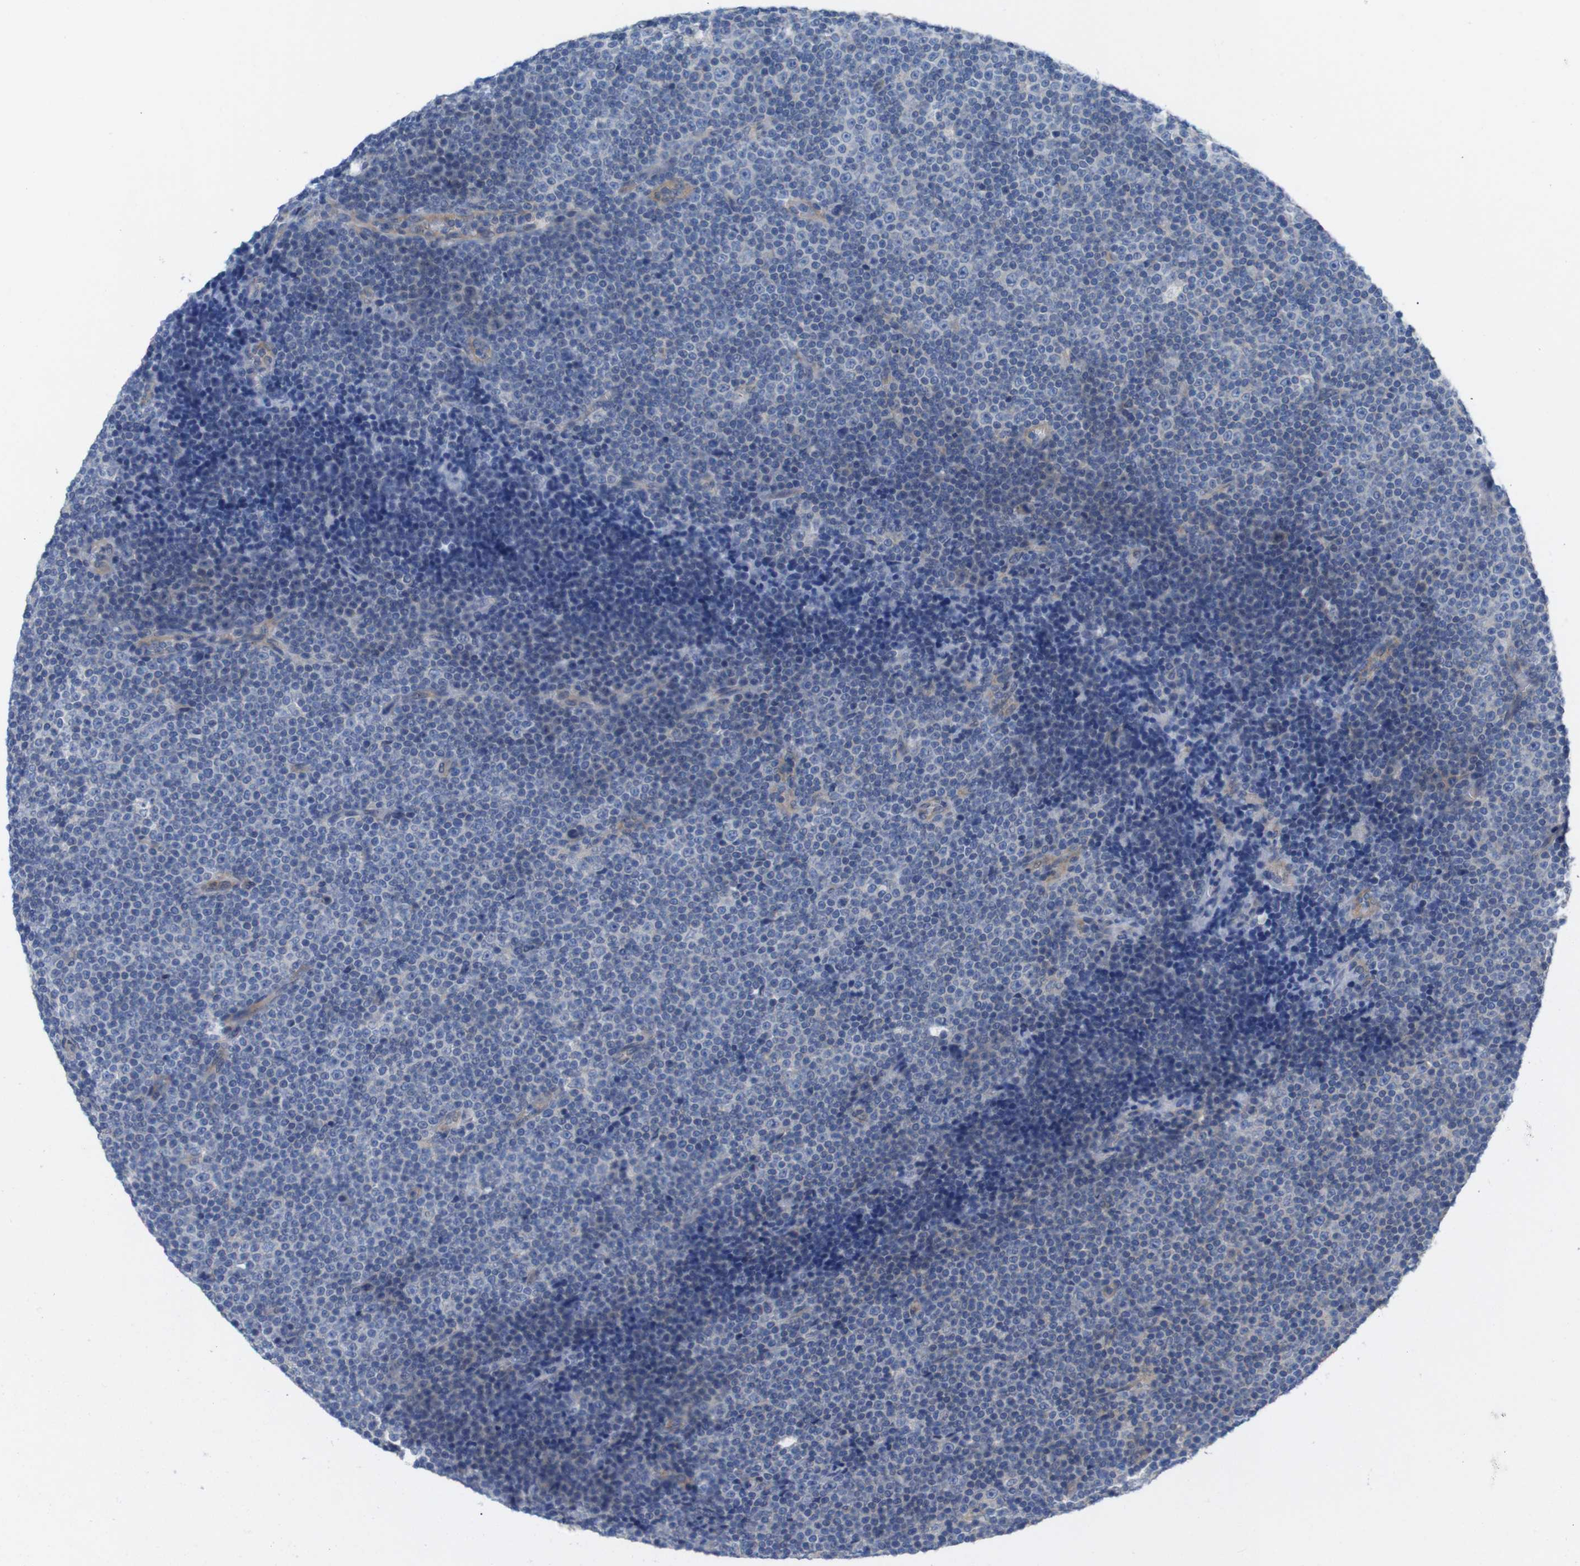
{"staining": {"intensity": "negative", "quantity": "none", "location": "none"}, "tissue": "lymphoma", "cell_type": "Tumor cells", "image_type": "cancer", "snomed": [{"axis": "morphology", "description": "Malignant lymphoma, non-Hodgkin's type, Low grade"}, {"axis": "topography", "description": "Lymph node"}], "caption": "This photomicrograph is of low-grade malignant lymphoma, non-Hodgkin's type stained with IHC to label a protein in brown with the nuclei are counter-stained blue. There is no staining in tumor cells.", "gene": "USH1C", "patient": {"sex": "female", "age": 67}}